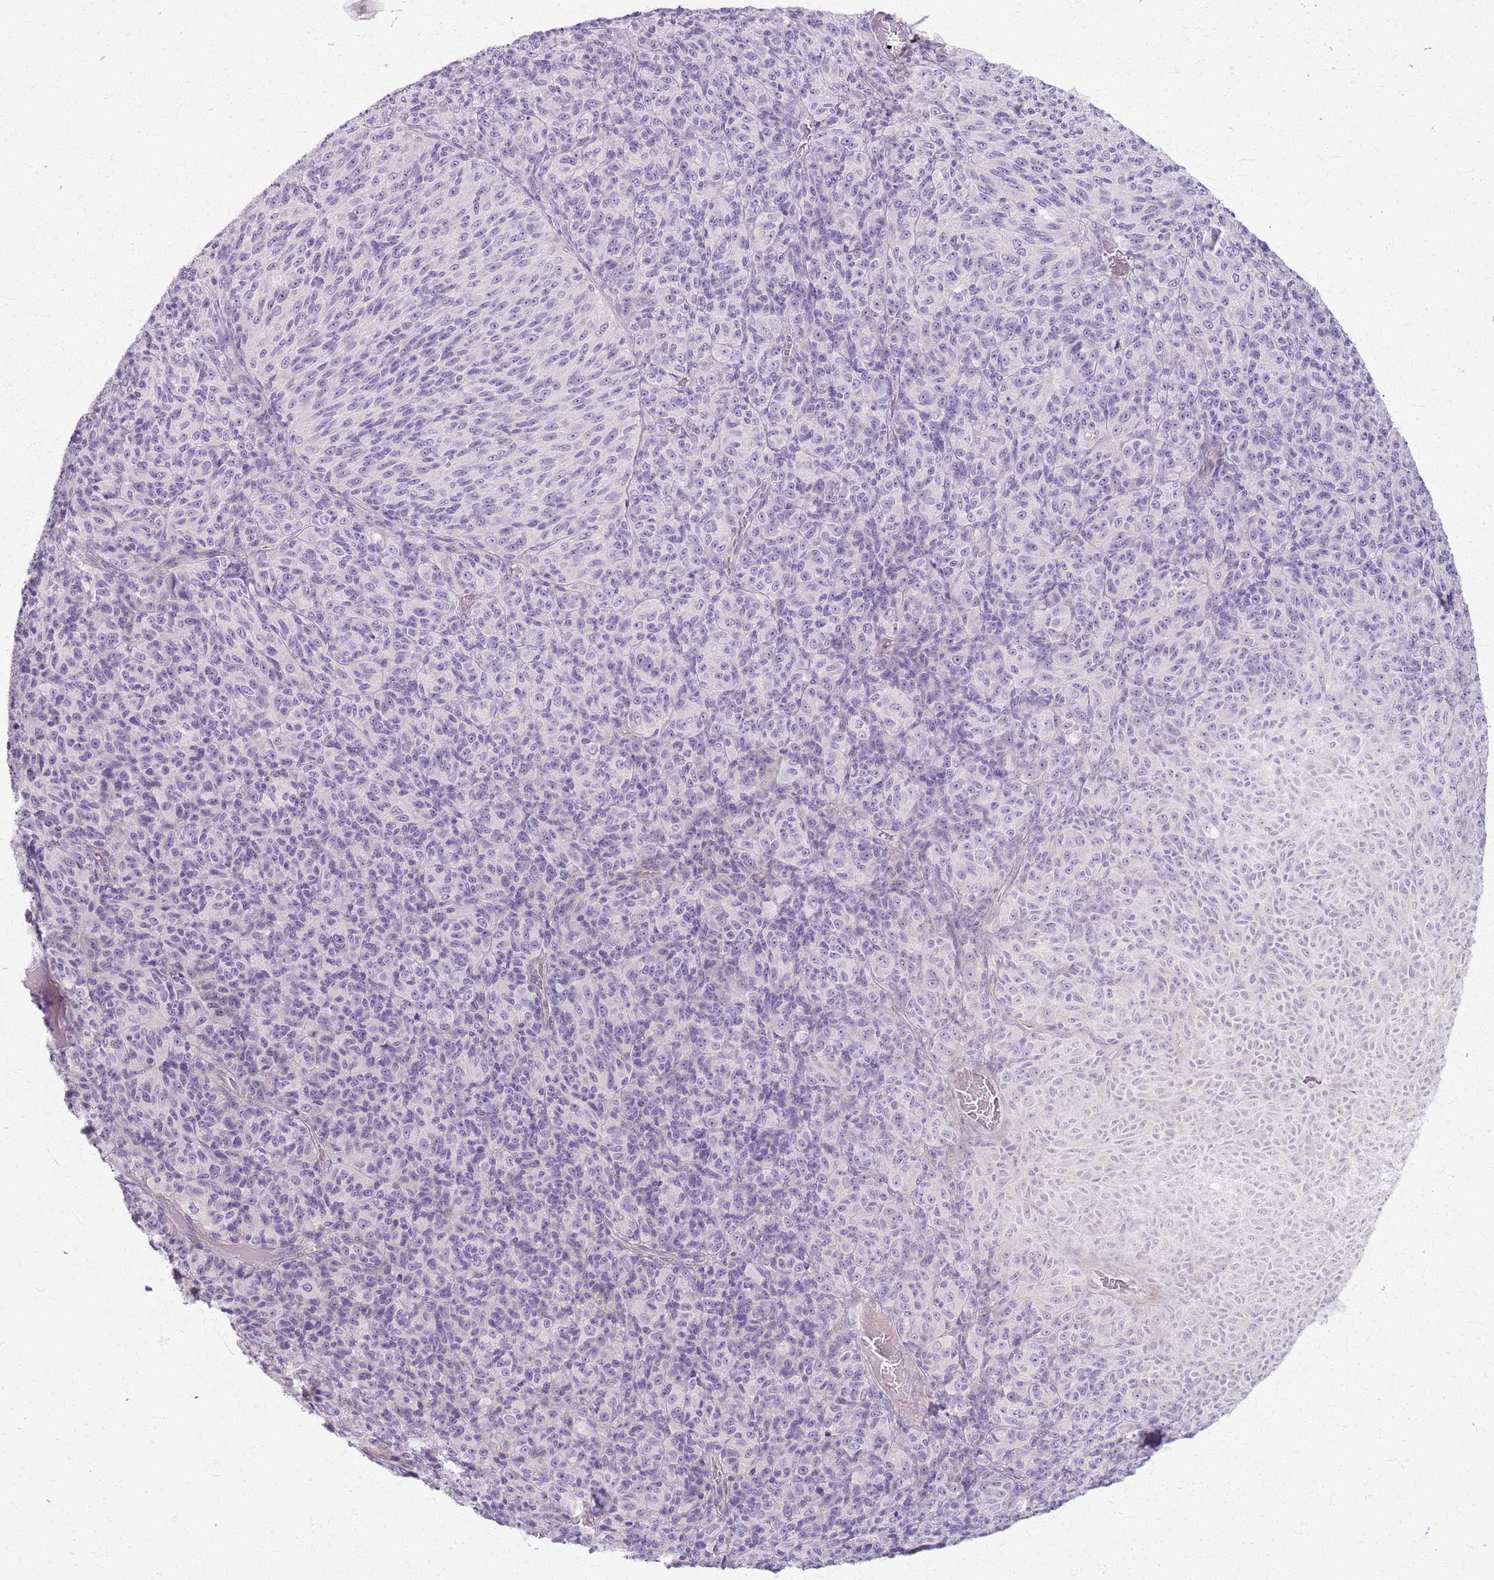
{"staining": {"intensity": "negative", "quantity": "none", "location": "none"}, "tissue": "melanoma", "cell_type": "Tumor cells", "image_type": "cancer", "snomed": [{"axis": "morphology", "description": "Malignant melanoma, Metastatic site"}, {"axis": "topography", "description": "Brain"}], "caption": "Tumor cells show no significant protein positivity in melanoma. Brightfield microscopy of immunohistochemistry (IHC) stained with DAB (3,3'-diaminobenzidine) (brown) and hematoxylin (blue), captured at high magnification.", "gene": "CSRP3", "patient": {"sex": "female", "age": 56}}